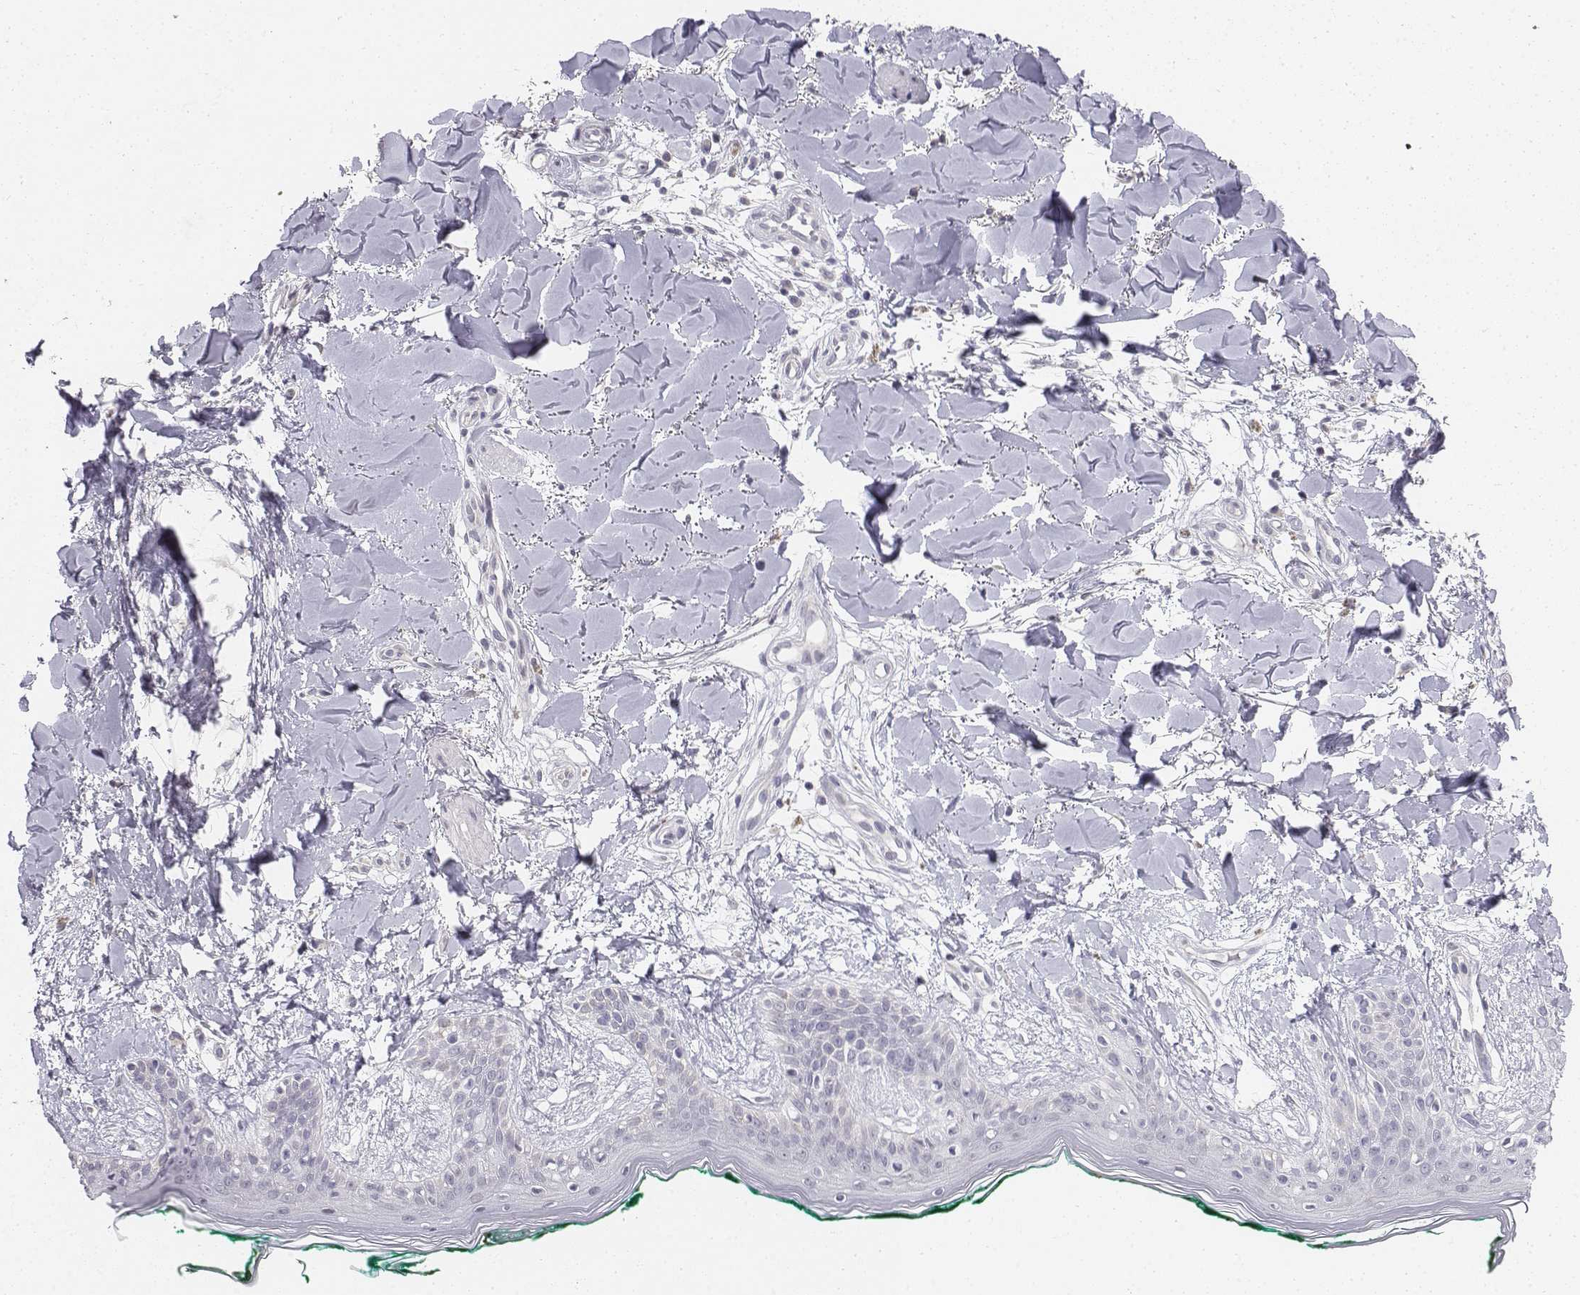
{"staining": {"intensity": "negative", "quantity": "none", "location": "none"}, "tissue": "skin", "cell_type": "Fibroblasts", "image_type": "normal", "snomed": [{"axis": "morphology", "description": "Normal tissue, NOS"}, {"axis": "topography", "description": "Skin"}], "caption": "IHC image of normal skin: skin stained with DAB reveals no significant protein staining in fibroblasts.", "gene": "PENK", "patient": {"sex": "female", "age": 34}}